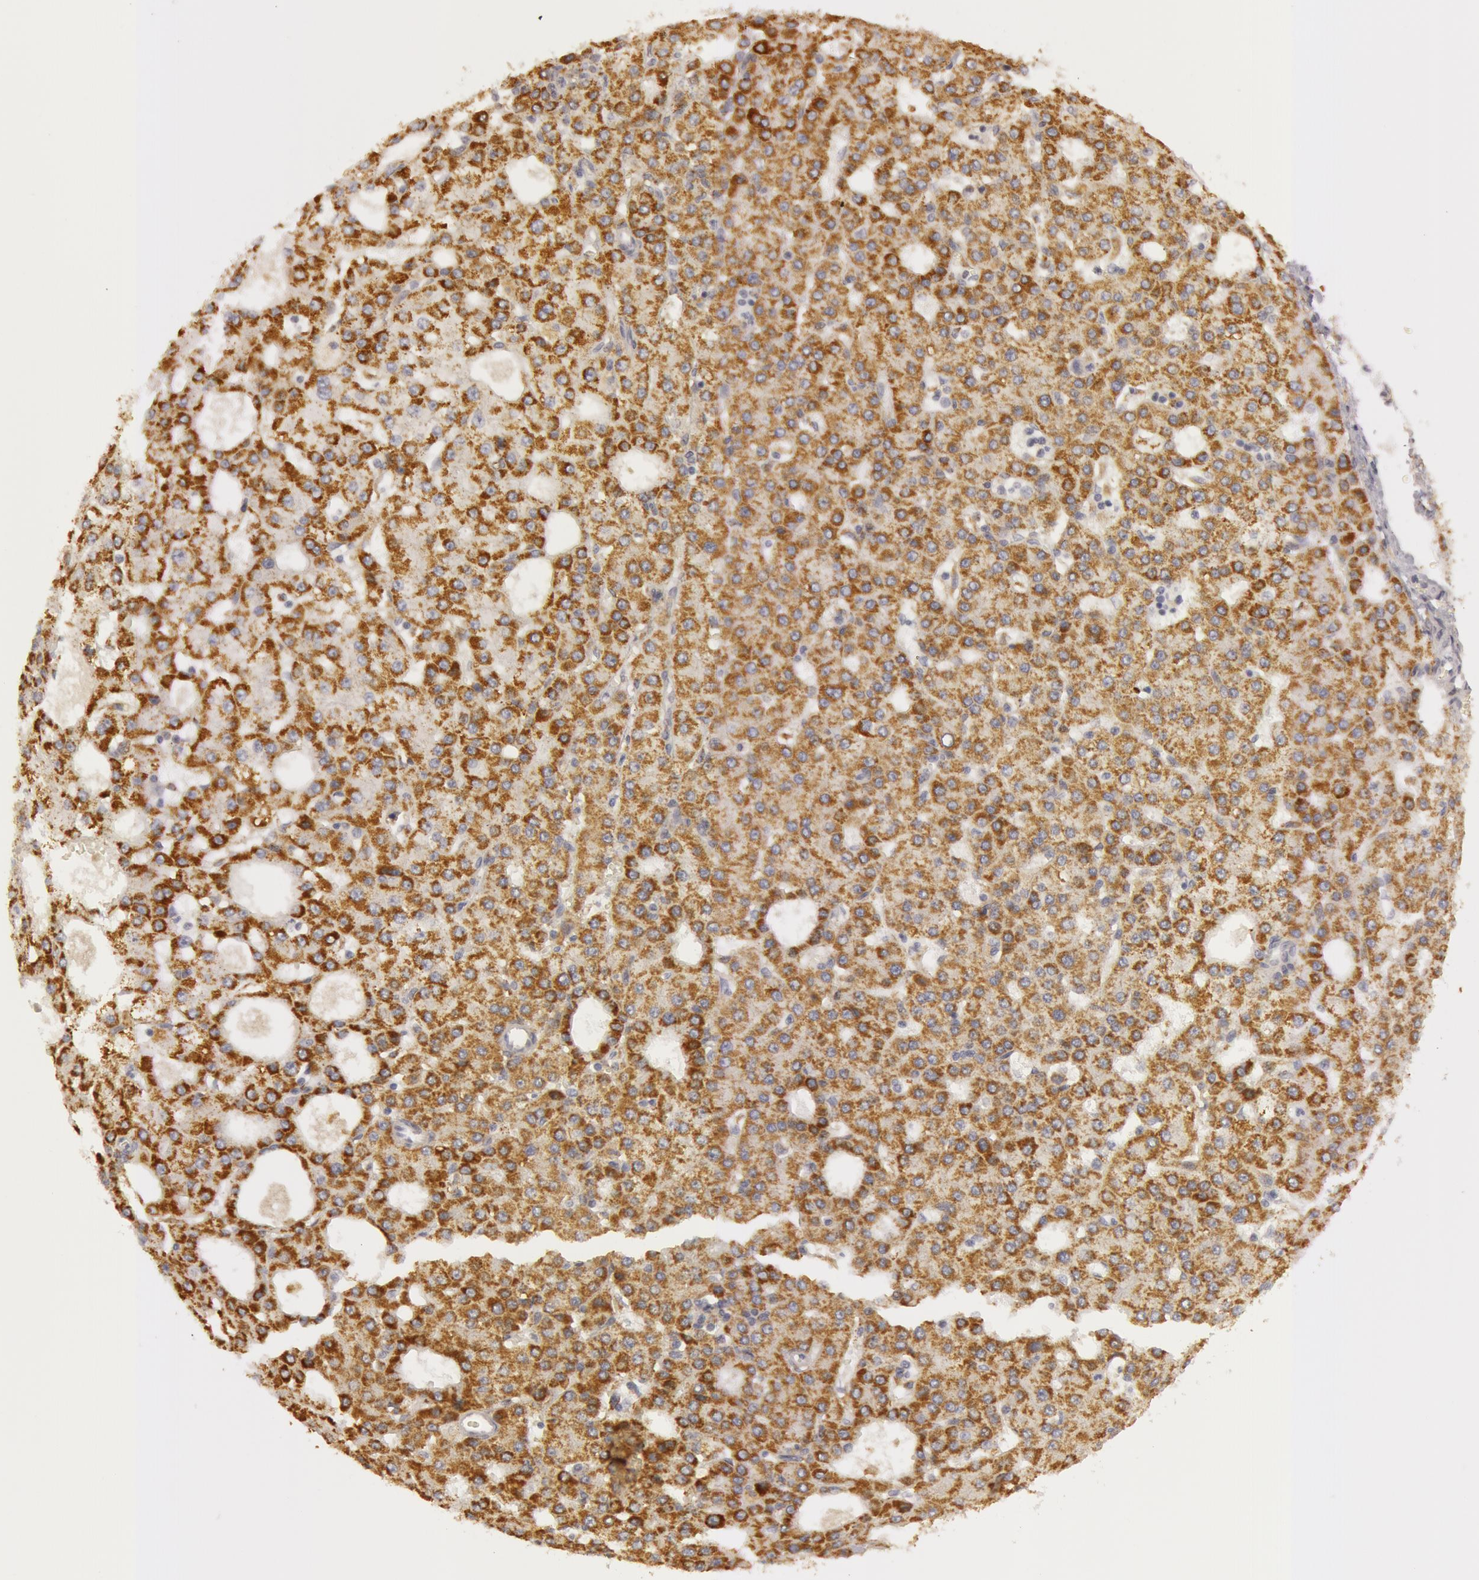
{"staining": {"intensity": "moderate", "quantity": ">75%", "location": "cytoplasmic/membranous"}, "tissue": "liver cancer", "cell_type": "Tumor cells", "image_type": "cancer", "snomed": [{"axis": "morphology", "description": "Carcinoma, Hepatocellular, NOS"}, {"axis": "topography", "description": "Liver"}], "caption": "Protein analysis of liver hepatocellular carcinoma tissue demonstrates moderate cytoplasmic/membranous positivity in about >75% of tumor cells.", "gene": "C7", "patient": {"sex": "male", "age": 47}}